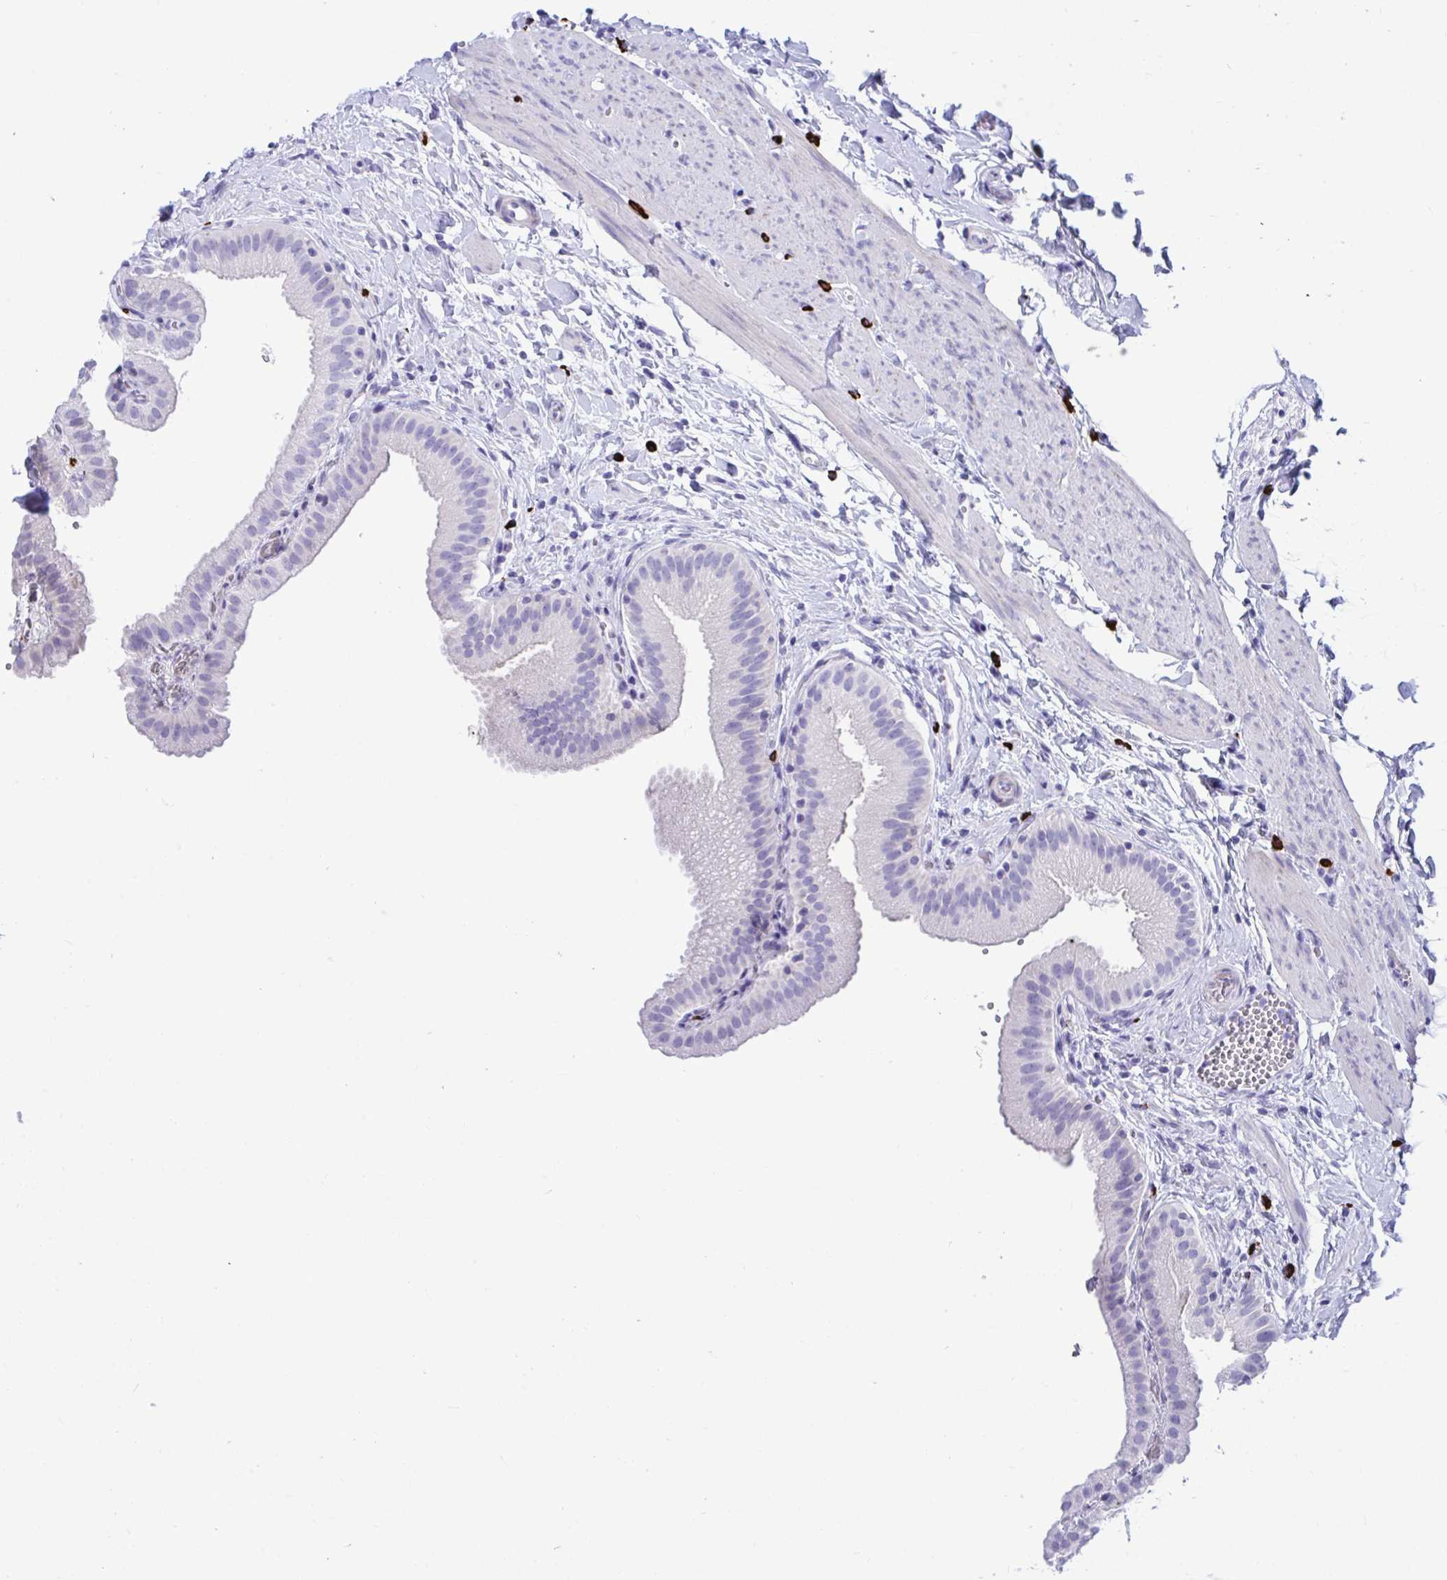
{"staining": {"intensity": "negative", "quantity": "none", "location": "none"}, "tissue": "gallbladder", "cell_type": "Glandular cells", "image_type": "normal", "snomed": [{"axis": "morphology", "description": "Normal tissue, NOS"}, {"axis": "topography", "description": "Gallbladder"}], "caption": "High power microscopy image of an IHC image of normal gallbladder, revealing no significant expression in glandular cells.", "gene": "SHISA8", "patient": {"sex": "female", "age": 63}}